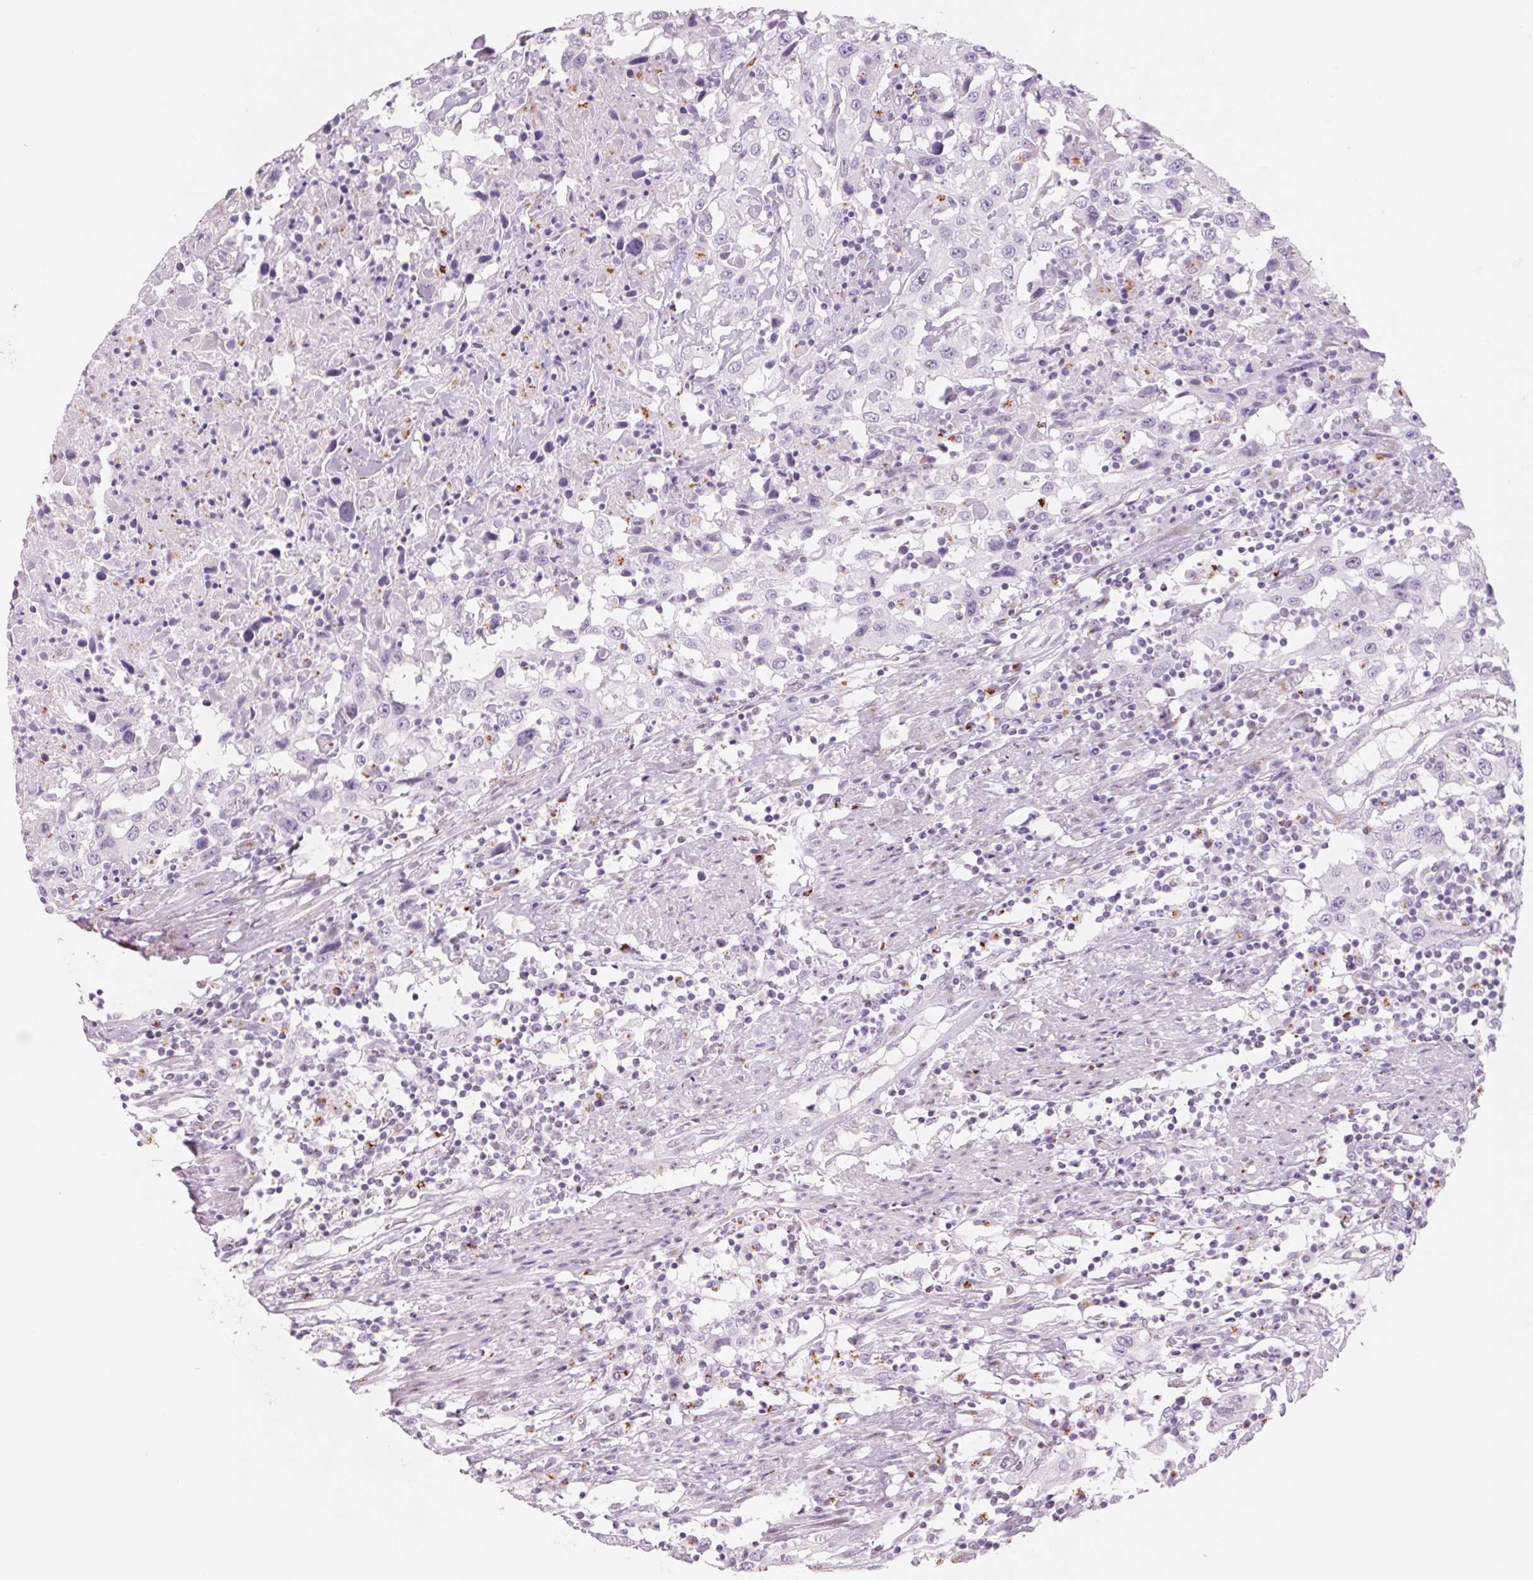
{"staining": {"intensity": "negative", "quantity": "none", "location": "none"}, "tissue": "urothelial cancer", "cell_type": "Tumor cells", "image_type": "cancer", "snomed": [{"axis": "morphology", "description": "Urothelial carcinoma, High grade"}, {"axis": "topography", "description": "Urinary bladder"}], "caption": "Immunohistochemistry of urothelial cancer displays no expression in tumor cells.", "gene": "GALNT7", "patient": {"sex": "male", "age": 61}}